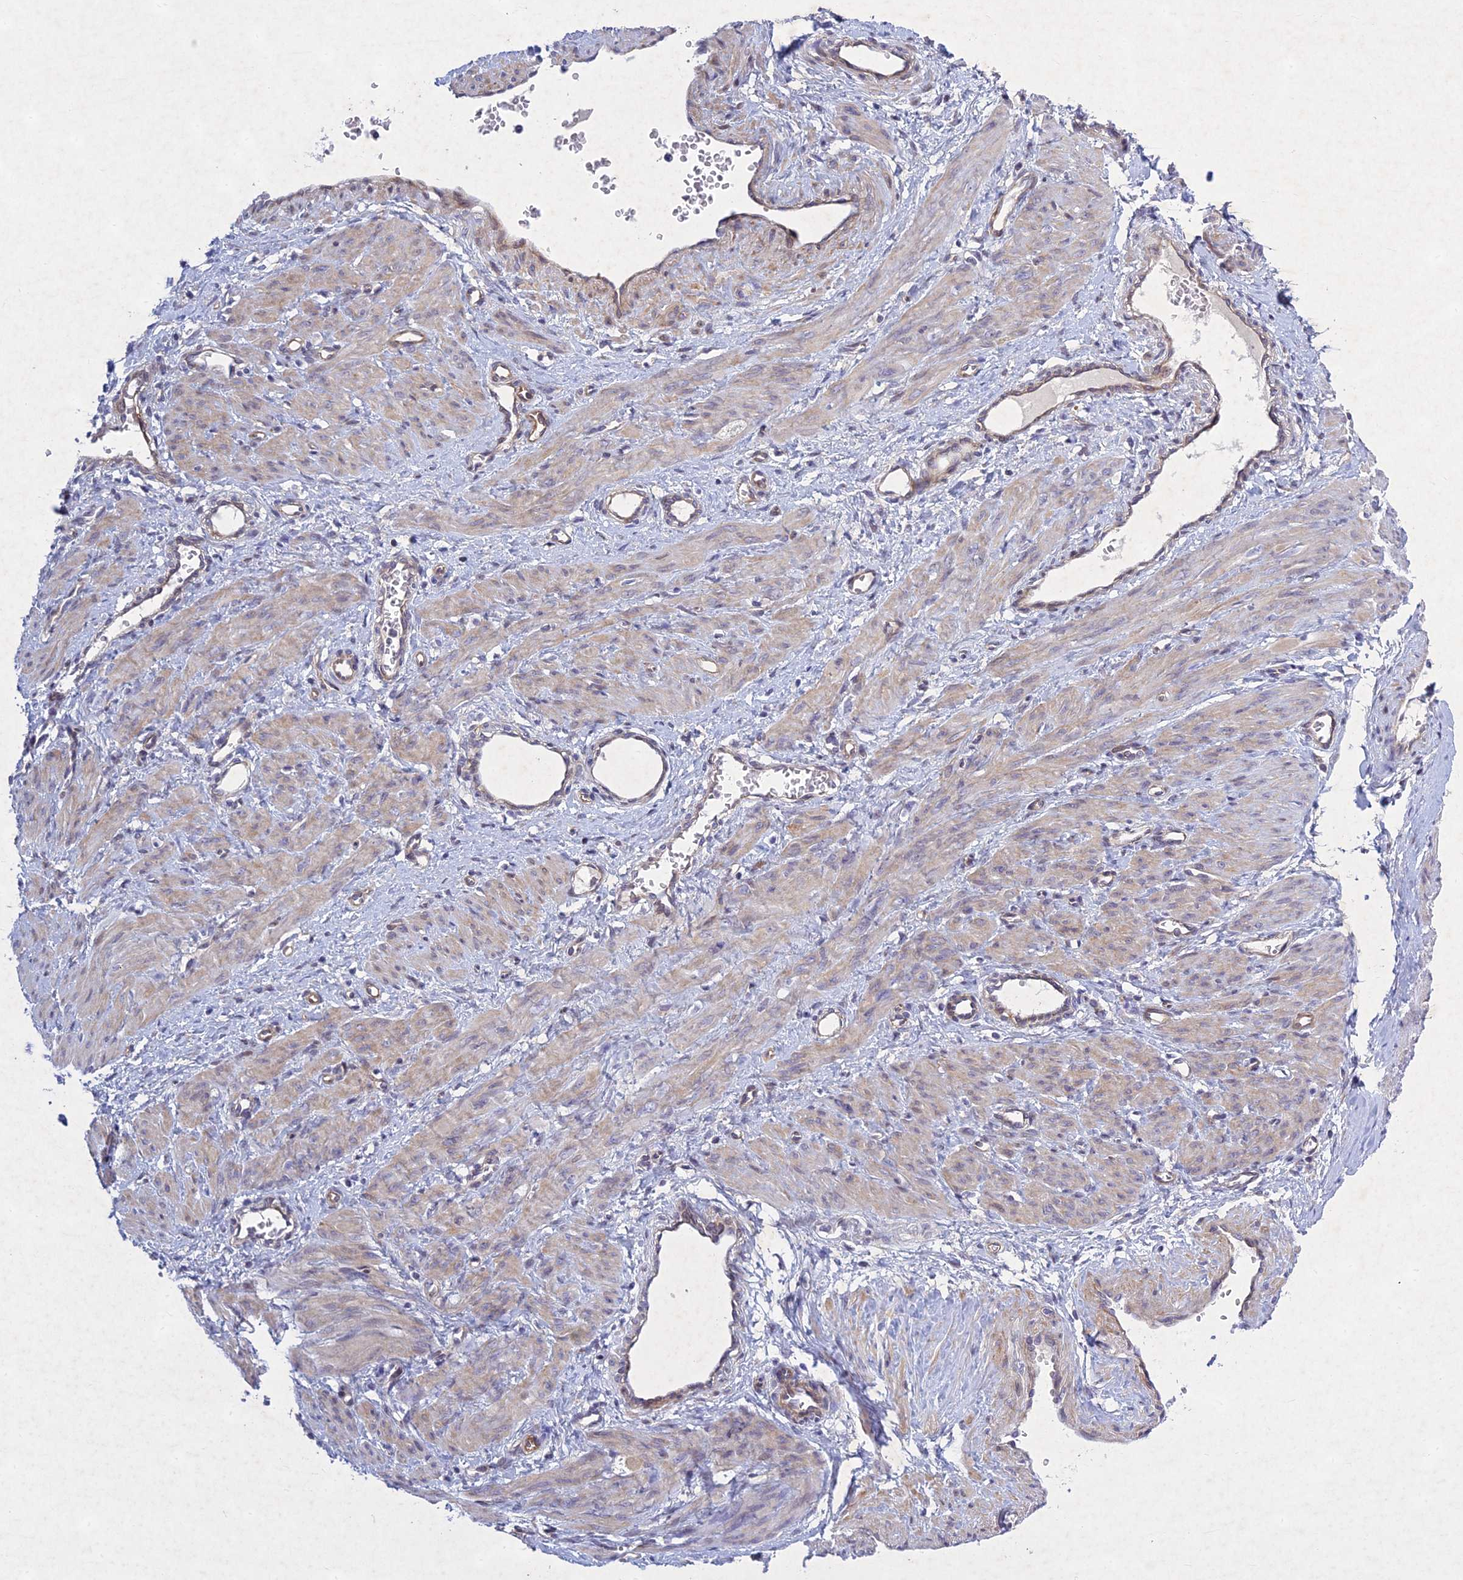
{"staining": {"intensity": "weak", "quantity": "25%-75%", "location": "cytoplasmic/membranous"}, "tissue": "smooth muscle", "cell_type": "Smooth muscle cells", "image_type": "normal", "snomed": [{"axis": "morphology", "description": "Normal tissue, NOS"}, {"axis": "topography", "description": "Endometrium"}], "caption": "Smooth muscle was stained to show a protein in brown. There is low levels of weak cytoplasmic/membranous expression in about 25%-75% of smooth muscle cells.", "gene": "PTHLH", "patient": {"sex": "female", "age": 33}}